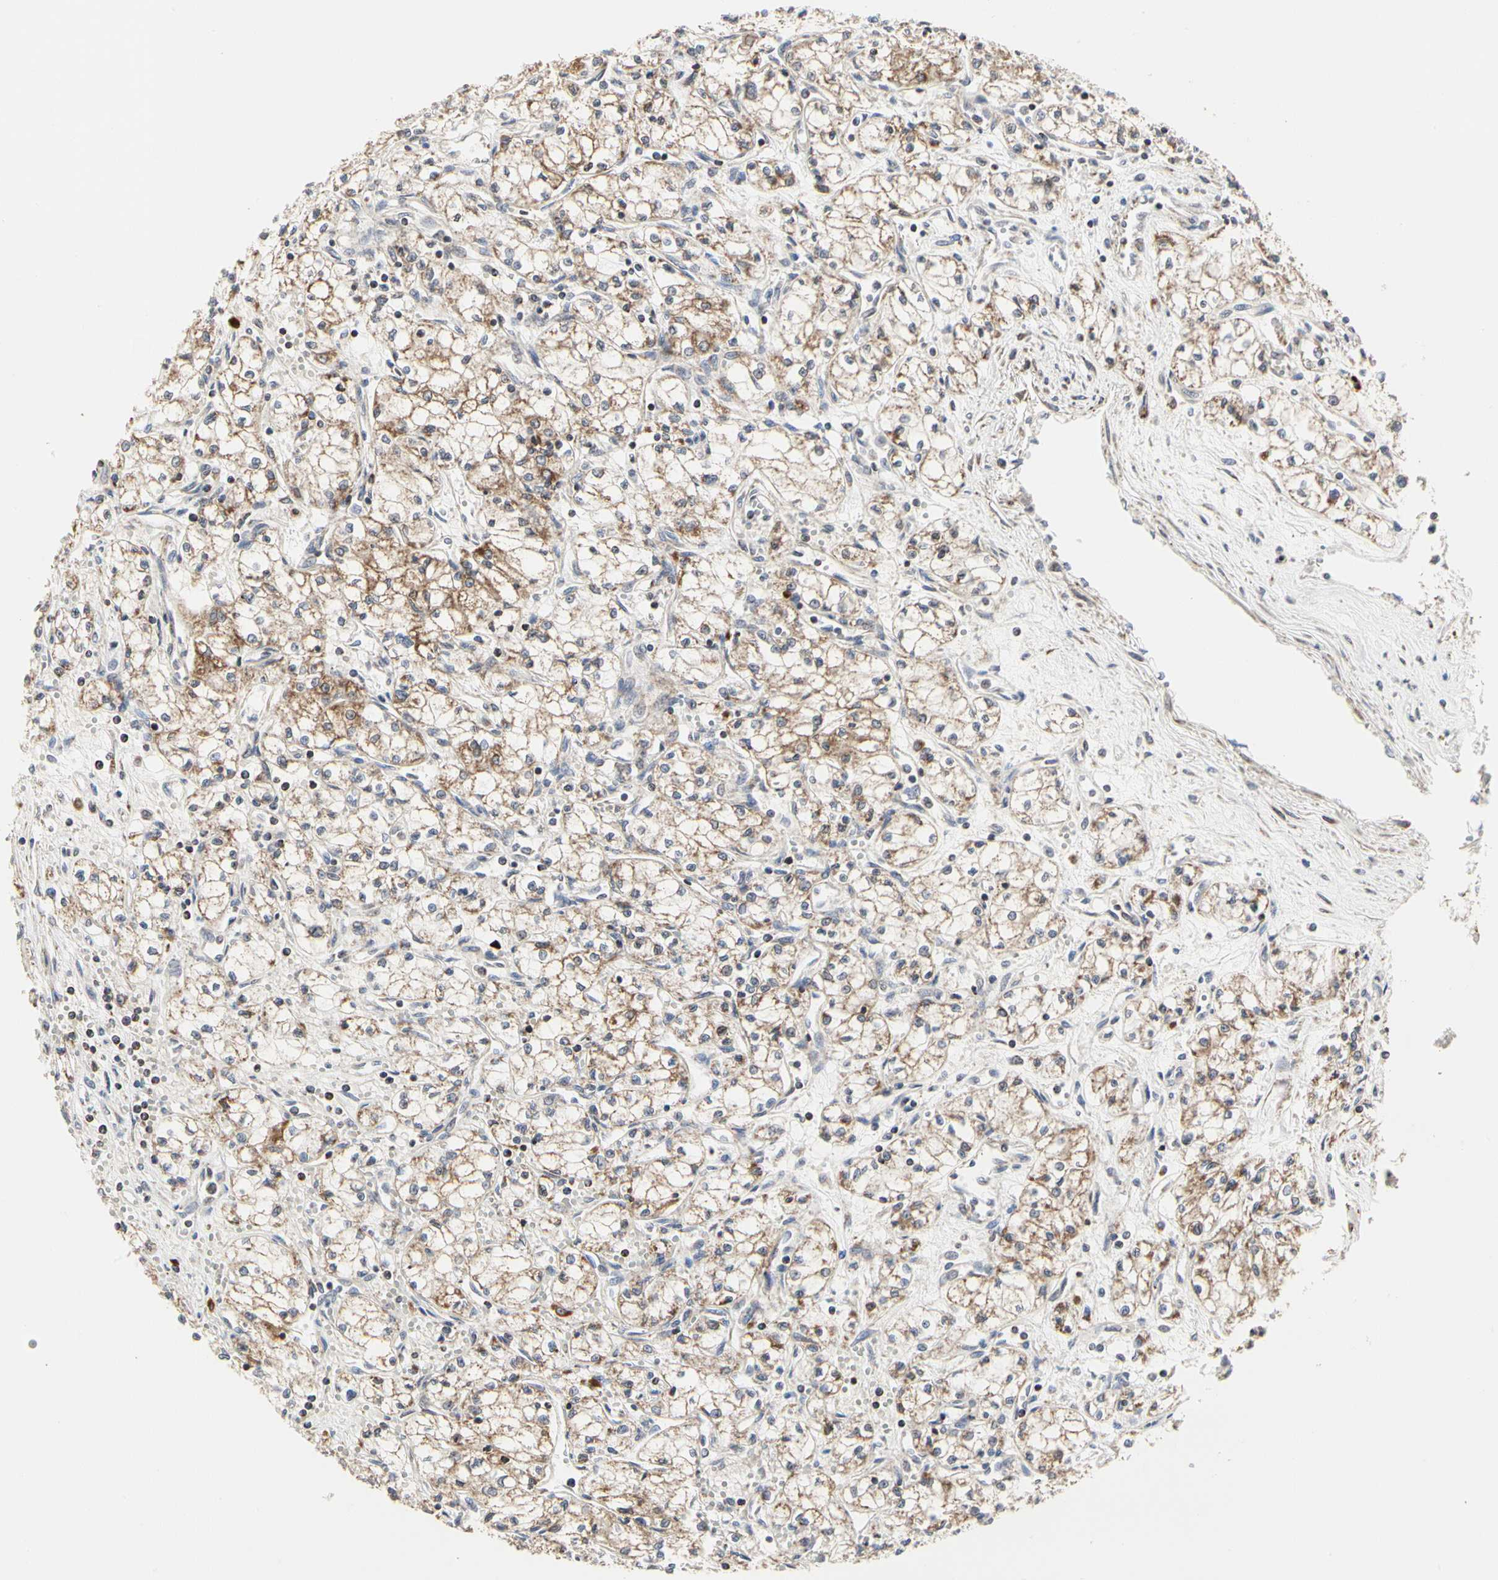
{"staining": {"intensity": "moderate", "quantity": "<25%", "location": "cytoplasmic/membranous"}, "tissue": "renal cancer", "cell_type": "Tumor cells", "image_type": "cancer", "snomed": [{"axis": "morphology", "description": "Normal tissue, NOS"}, {"axis": "morphology", "description": "Adenocarcinoma, NOS"}, {"axis": "topography", "description": "Kidney"}], "caption": "A low amount of moderate cytoplasmic/membranous positivity is present in about <25% of tumor cells in renal cancer (adenocarcinoma) tissue.", "gene": "TSKU", "patient": {"sex": "male", "age": 59}}